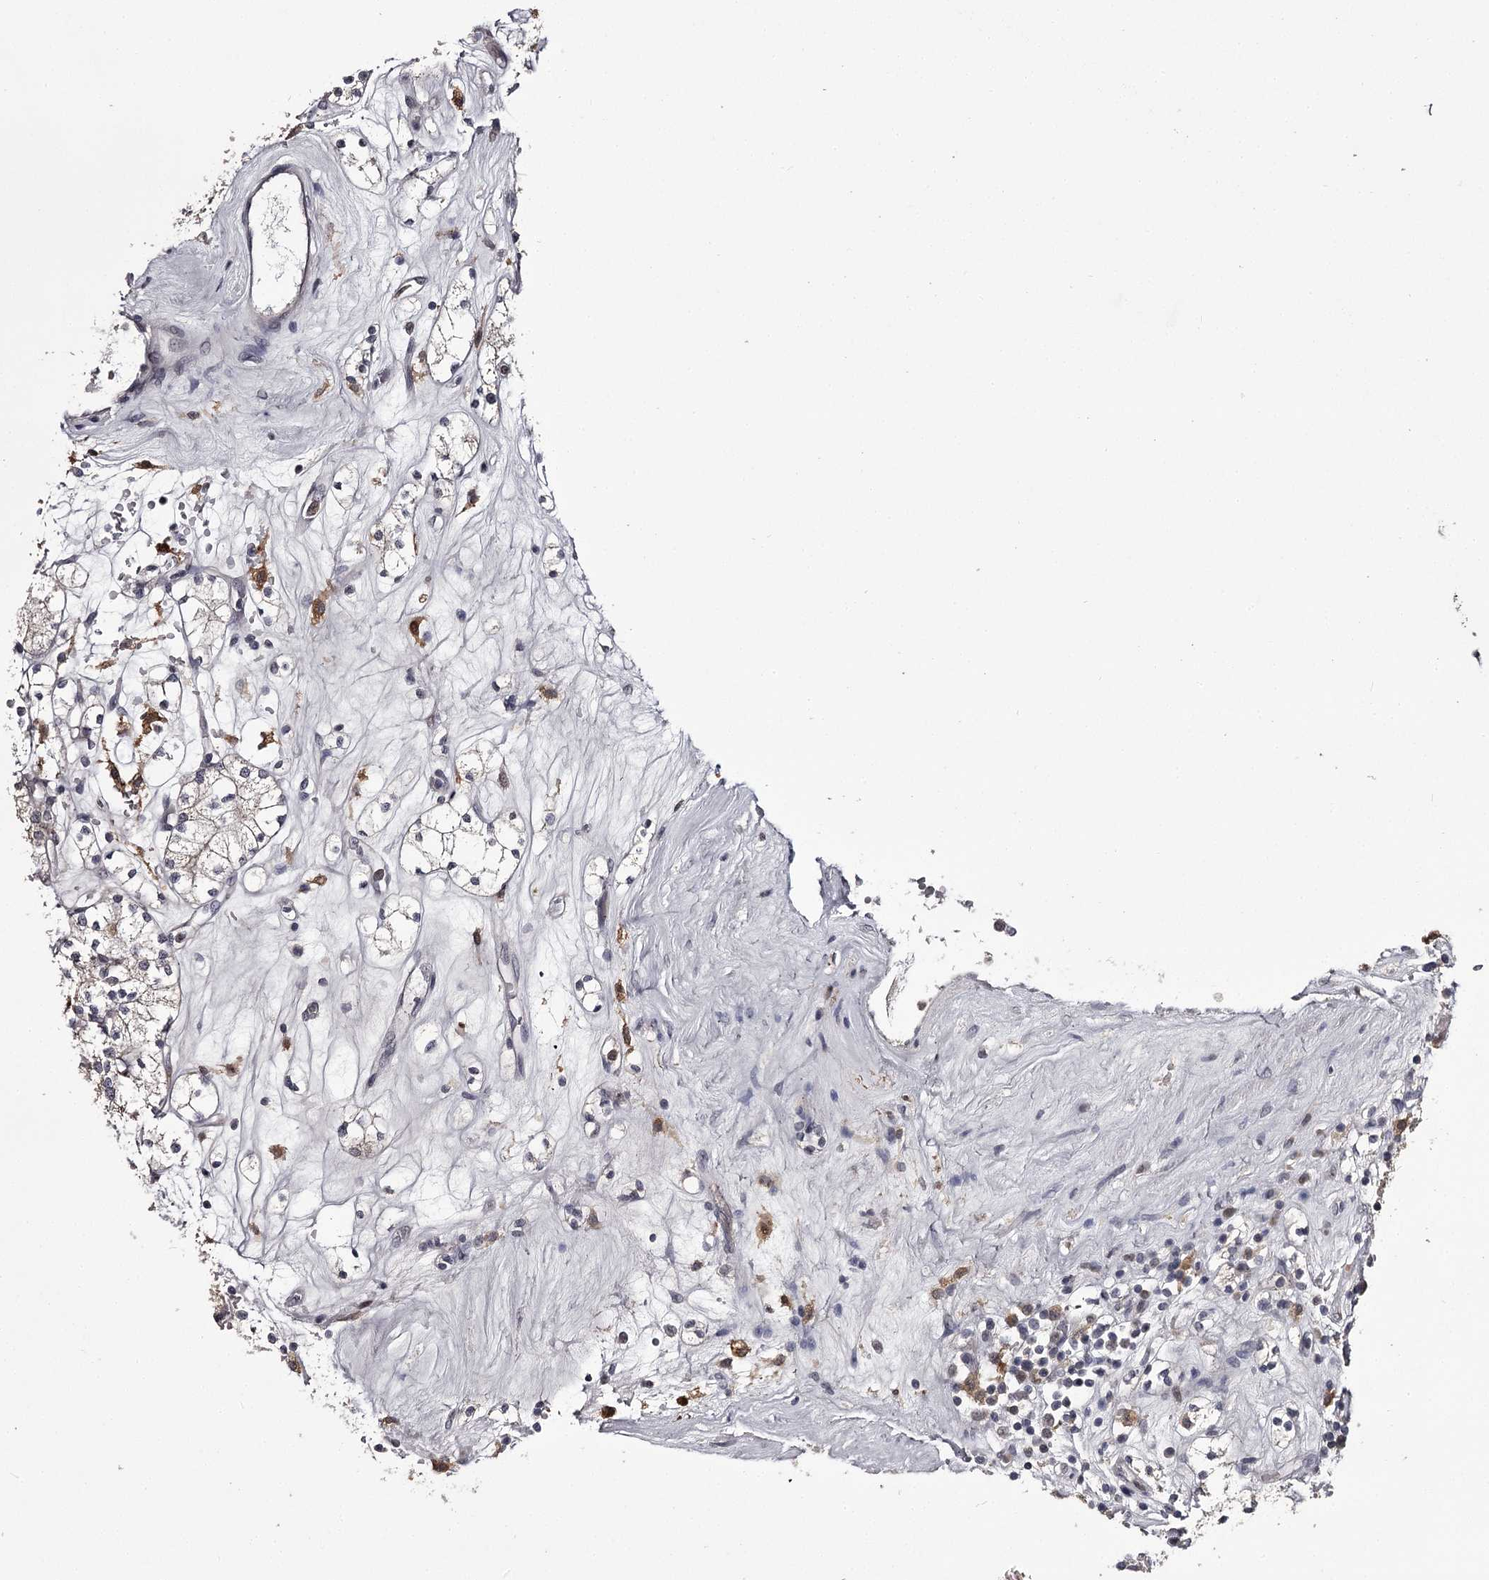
{"staining": {"intensity": "negative", "quantity": "none", "location": "none"}, "tissue": "renal cancer", "cell_type": "Tumor cells", "image_type": "cancer", "snomed": [{"axis": "morphology", "description": "Adenocarcinoma, NOS"}, {"axis": "topography", "description": "Kidney"}], "caption": "Protein analysis of renal cancer shows no significant positivity in tumor cells.", "gene": "SLC32A1", "patient": {"sex": "male", "age": 77}}